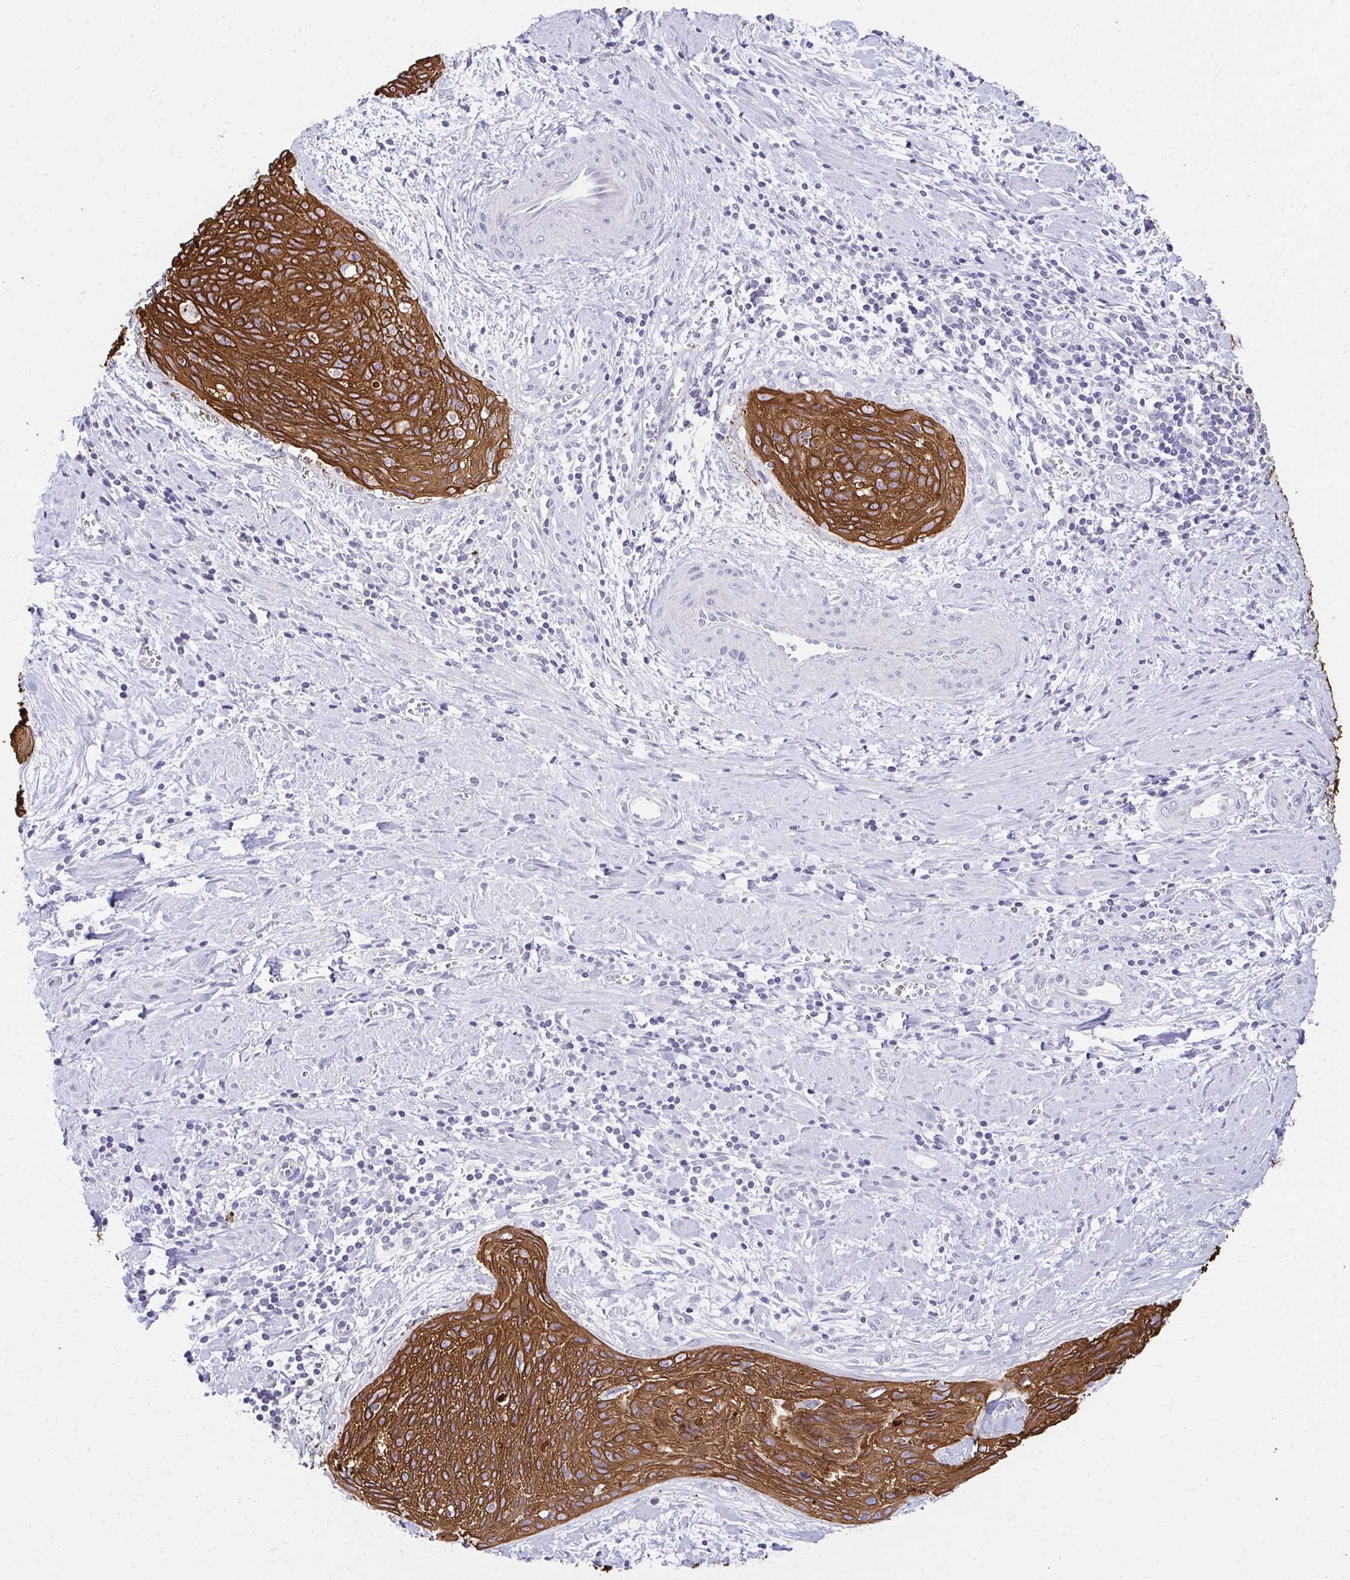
{"staining": {"intensity": "strong", "quantity": ">75%", "location": "cytoplasmic/membranous"}, "tissue": "cervical cancer", "cell_type": "Tumor cells", "image_type": "cancer", "snomed": [{"axis": "morphology", "description": "Squamous cell carcinoma, NOS"}, {"axis": "topography", "description": "Cervix"}], "caption": "An IHC image of tumor tissue is shown. Protein staining in brown shows strong cytoplasmic/membranous positivity in cervical squamous cell carcinoma within tumor cells. The staining was performed using DAB (3,3'-diaminobenzidine) to visualize the protein expression in brown, while the nuclei were stained in blue with hematoxylin (Magnification: 20x).", "gene": "C1QTNF2", "patient": {"sex": "female", "age": 55}}